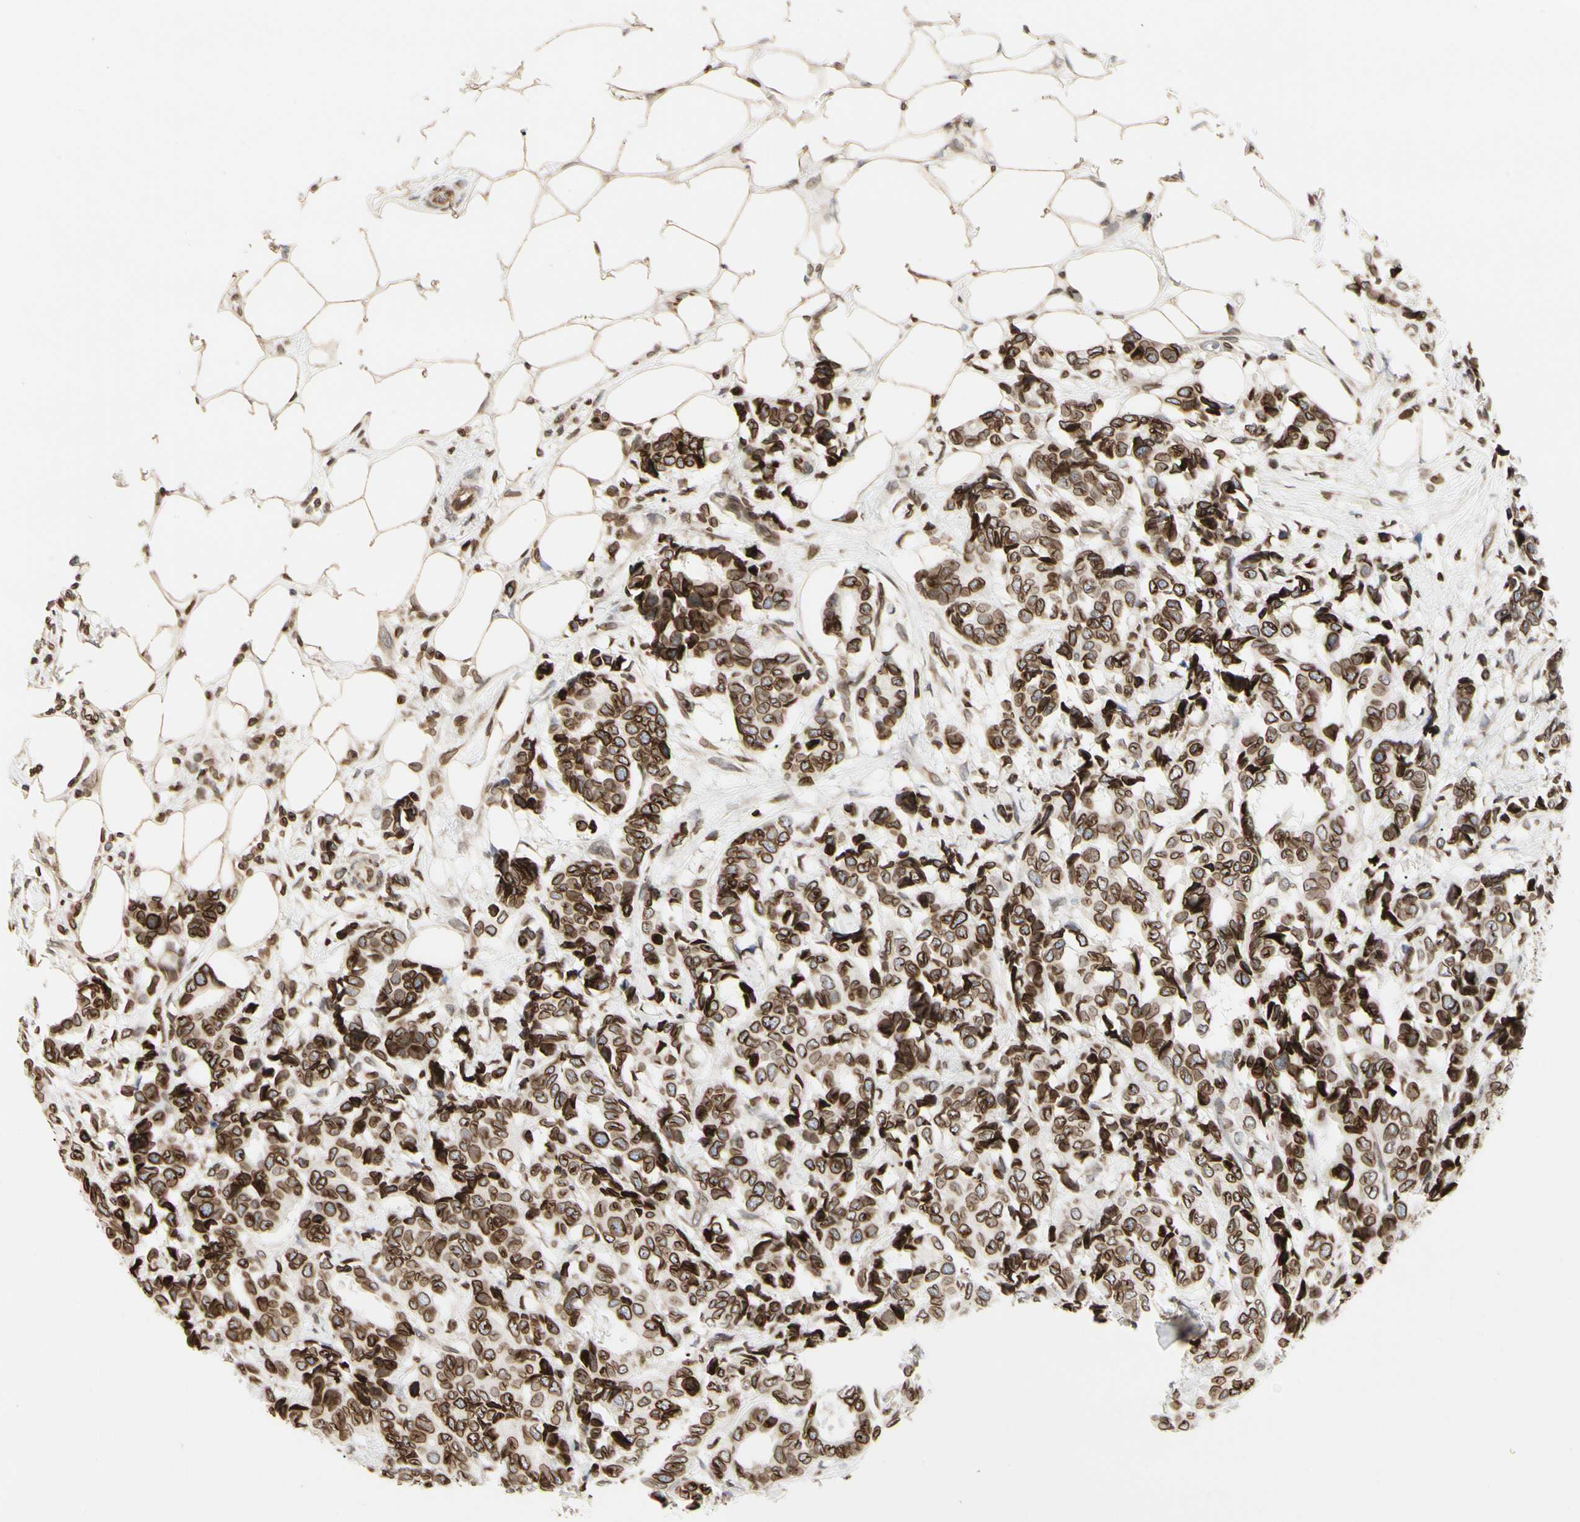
{"staining": {"intensity": "strong", "quantity": ">75%", "location": "cytoplasmic/membranous,nuclear"}, "tissue": "breast cancer", "cell_type": "Tumor cells", "image_type": "cancer", "snomed": [{"axis": "morphology", "description": "Duct carcinoma"}, {"axis": "topography", "description": "Breast"}], "caption": "Breast intraductal carcinoma tissue shows strong cytoplasmic/membranous and nuclear positivity in about >75% of tumor cells", "gene": "TMPO", "patient": {"sex": "female", "age": 87}}